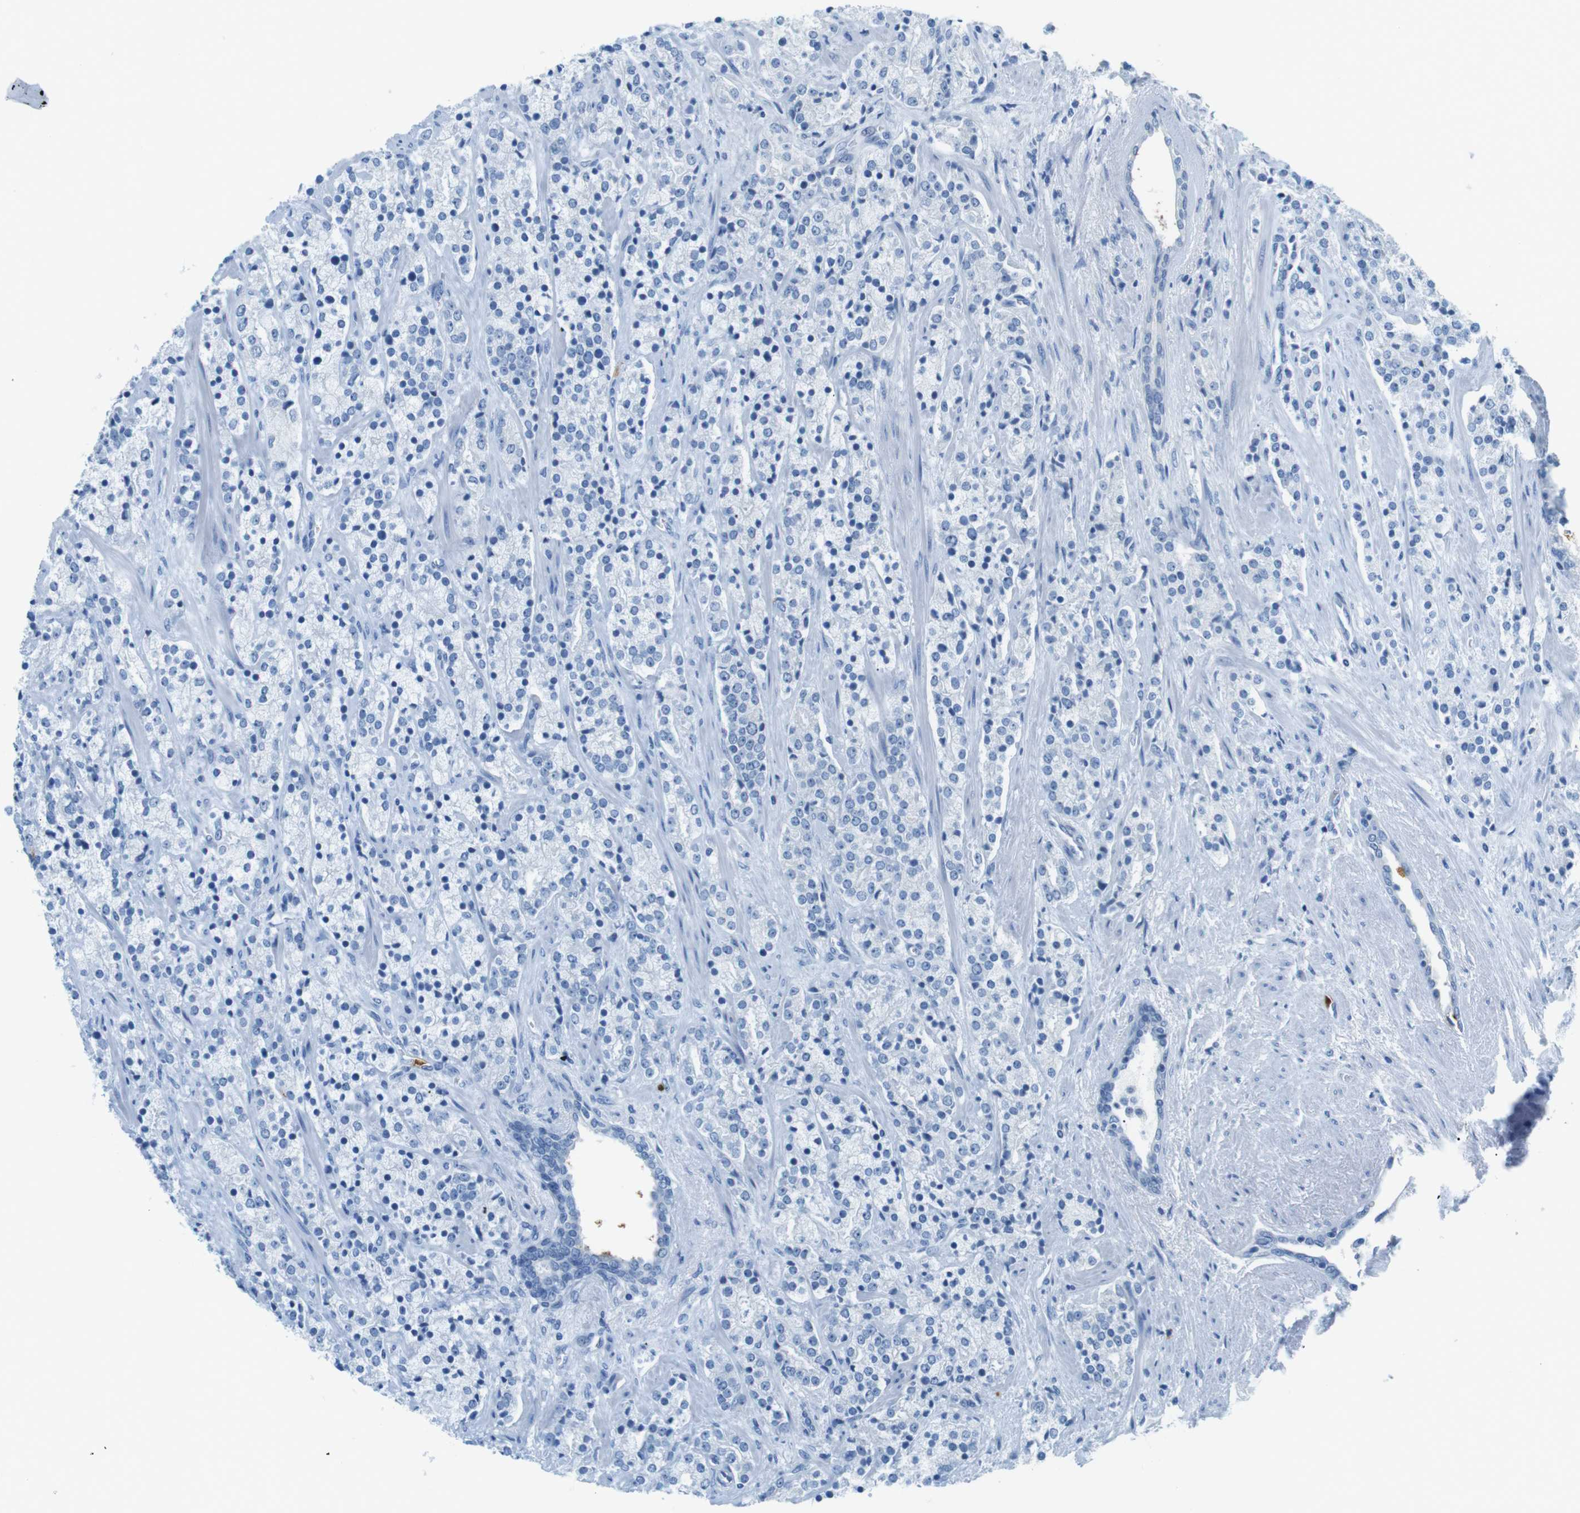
{"staining": {"intensity": "negative", "quantity": "none", "location": "none"}, "tissue": "prostate cancer", "cell_type": "Tumor cells", "image_type": "cancer", "snomed": [{"axis": "morphology", "description": "Adenocarcinoma, High grade"}, {"axis": "topography", "description": "Prostate"}], "caption": "Immunohistochemistry (IHC) histopathology image of neoplastic tissue: human prostate high-grade adenocarcinoma stained with DAB (3,3'-diaminobenzidine) displays no significant protein expression in tumor cells. (Stains: DAB immunohistochemistry with hematoxylin counter stain, Microscopy: brightfield microscopy at high magnification).", "gene": "MCEMP1", "patient": {"sex": "male", "age": 71}}